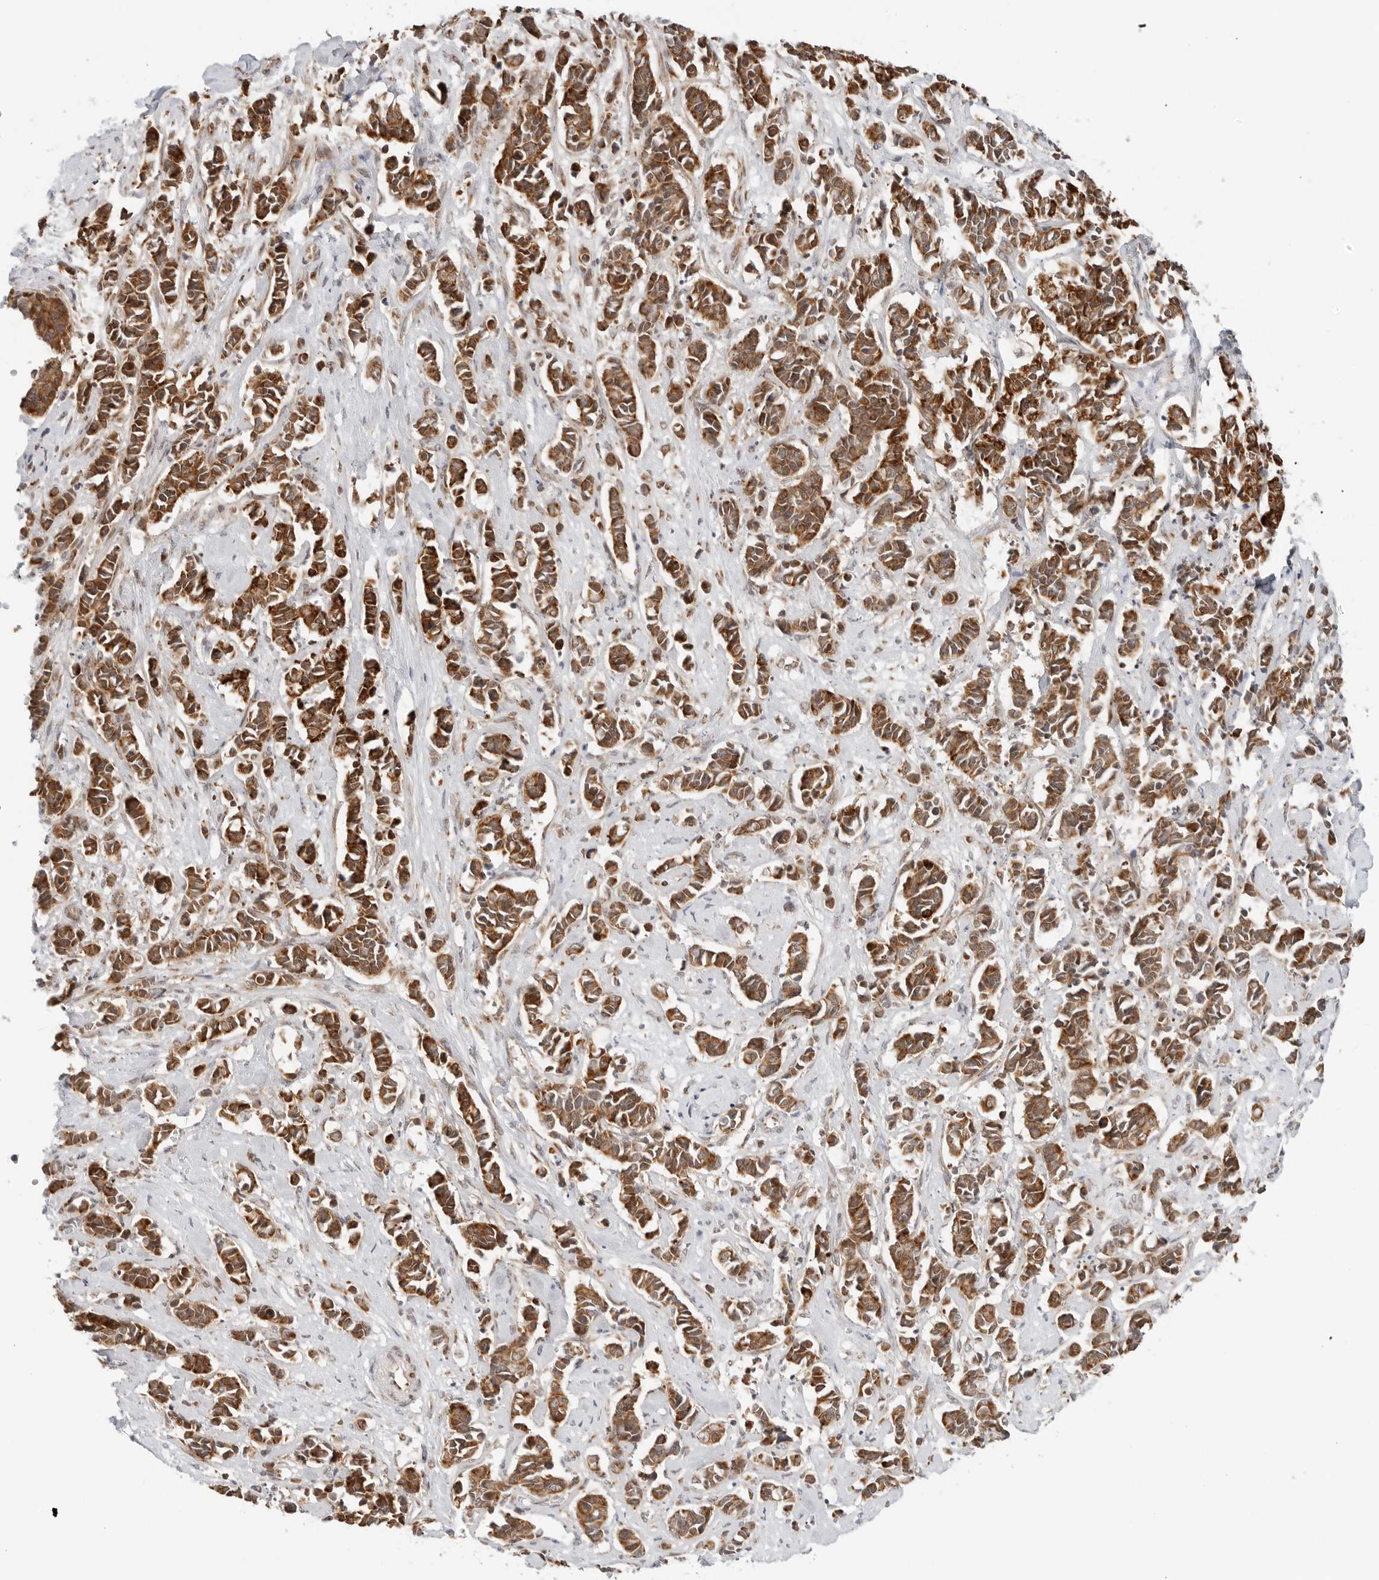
{"staining": {"intensity": "strong", "quantity": ">75%", "location": "cytoplasmic/membranous"}, "tissue": "cervical cancer", "cell_type": "Tumor cells", "image_type": "cancer", "snomed": [{"axis": "morphology", "description": "Normal tissue, NOS"}, {"axis": "morphology", "description": "Squamous cell carcinoma, NOS"}, {"axis": "topography", "description": "Cervix"}], "caption": "IHC of cervical squamous cell carcinoma exhibits high levels of strong cytoplasmic/membranous expression in about >75% of tumor cells.", "gene": "POLR3GL", "patient": {"sex": "female", "age": 35}}